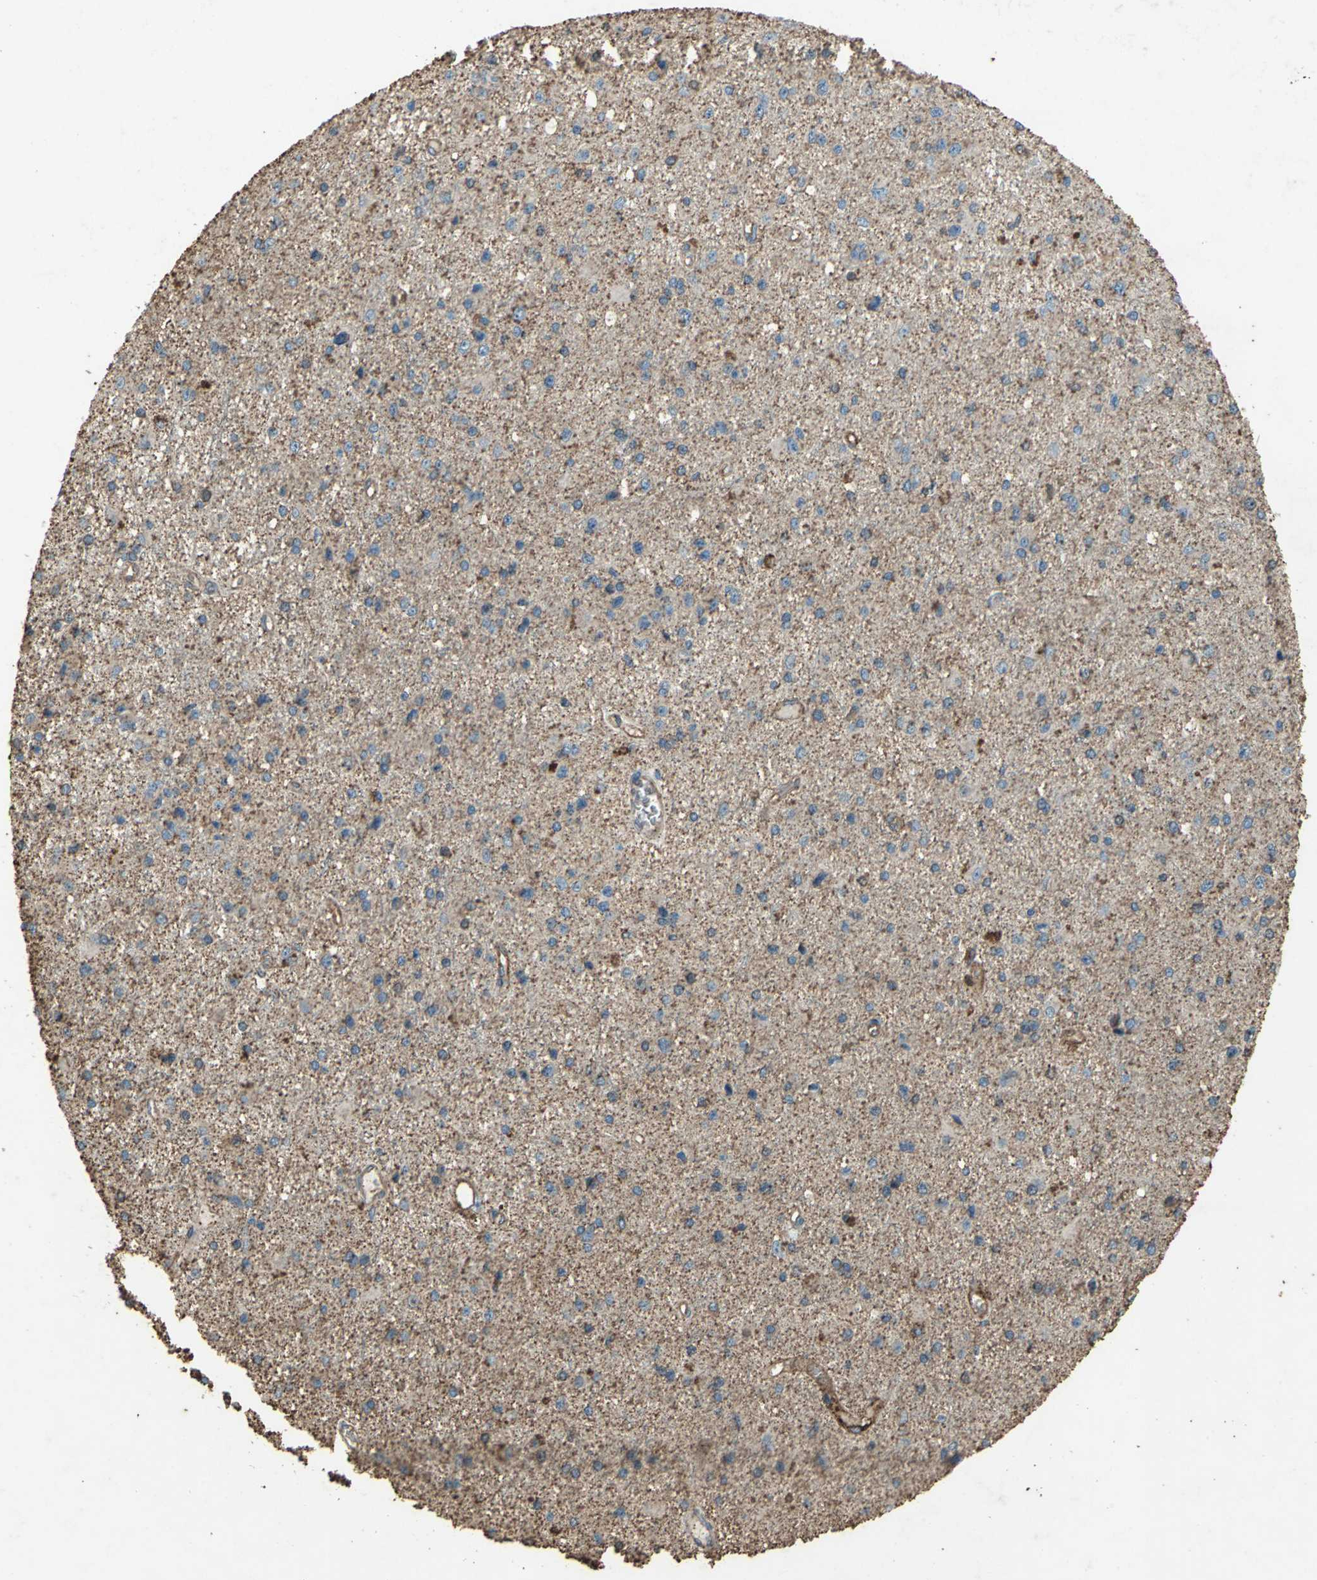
{"staining": {"intensity": "moderate", "quantity": "25%-75%", "location": "cytoplasmic/membranous"}, "tissue": "glioma", "cell_type": "Tumor cells", "image_type": "cancer", "snomed": [{"axis": "morphology", "description": "Glioma, malignant, Low grade"}, {"axis": "topography", "description": "Brain"}], "caption": "A medium amount of moderate cytoplasmic/membranous positivity is seen in about 25%-75% of tumor cells in low-grade glioma (malignant) tissue.", "gene": "CCR6", "patient": {"sex": "male", "age": 58}}